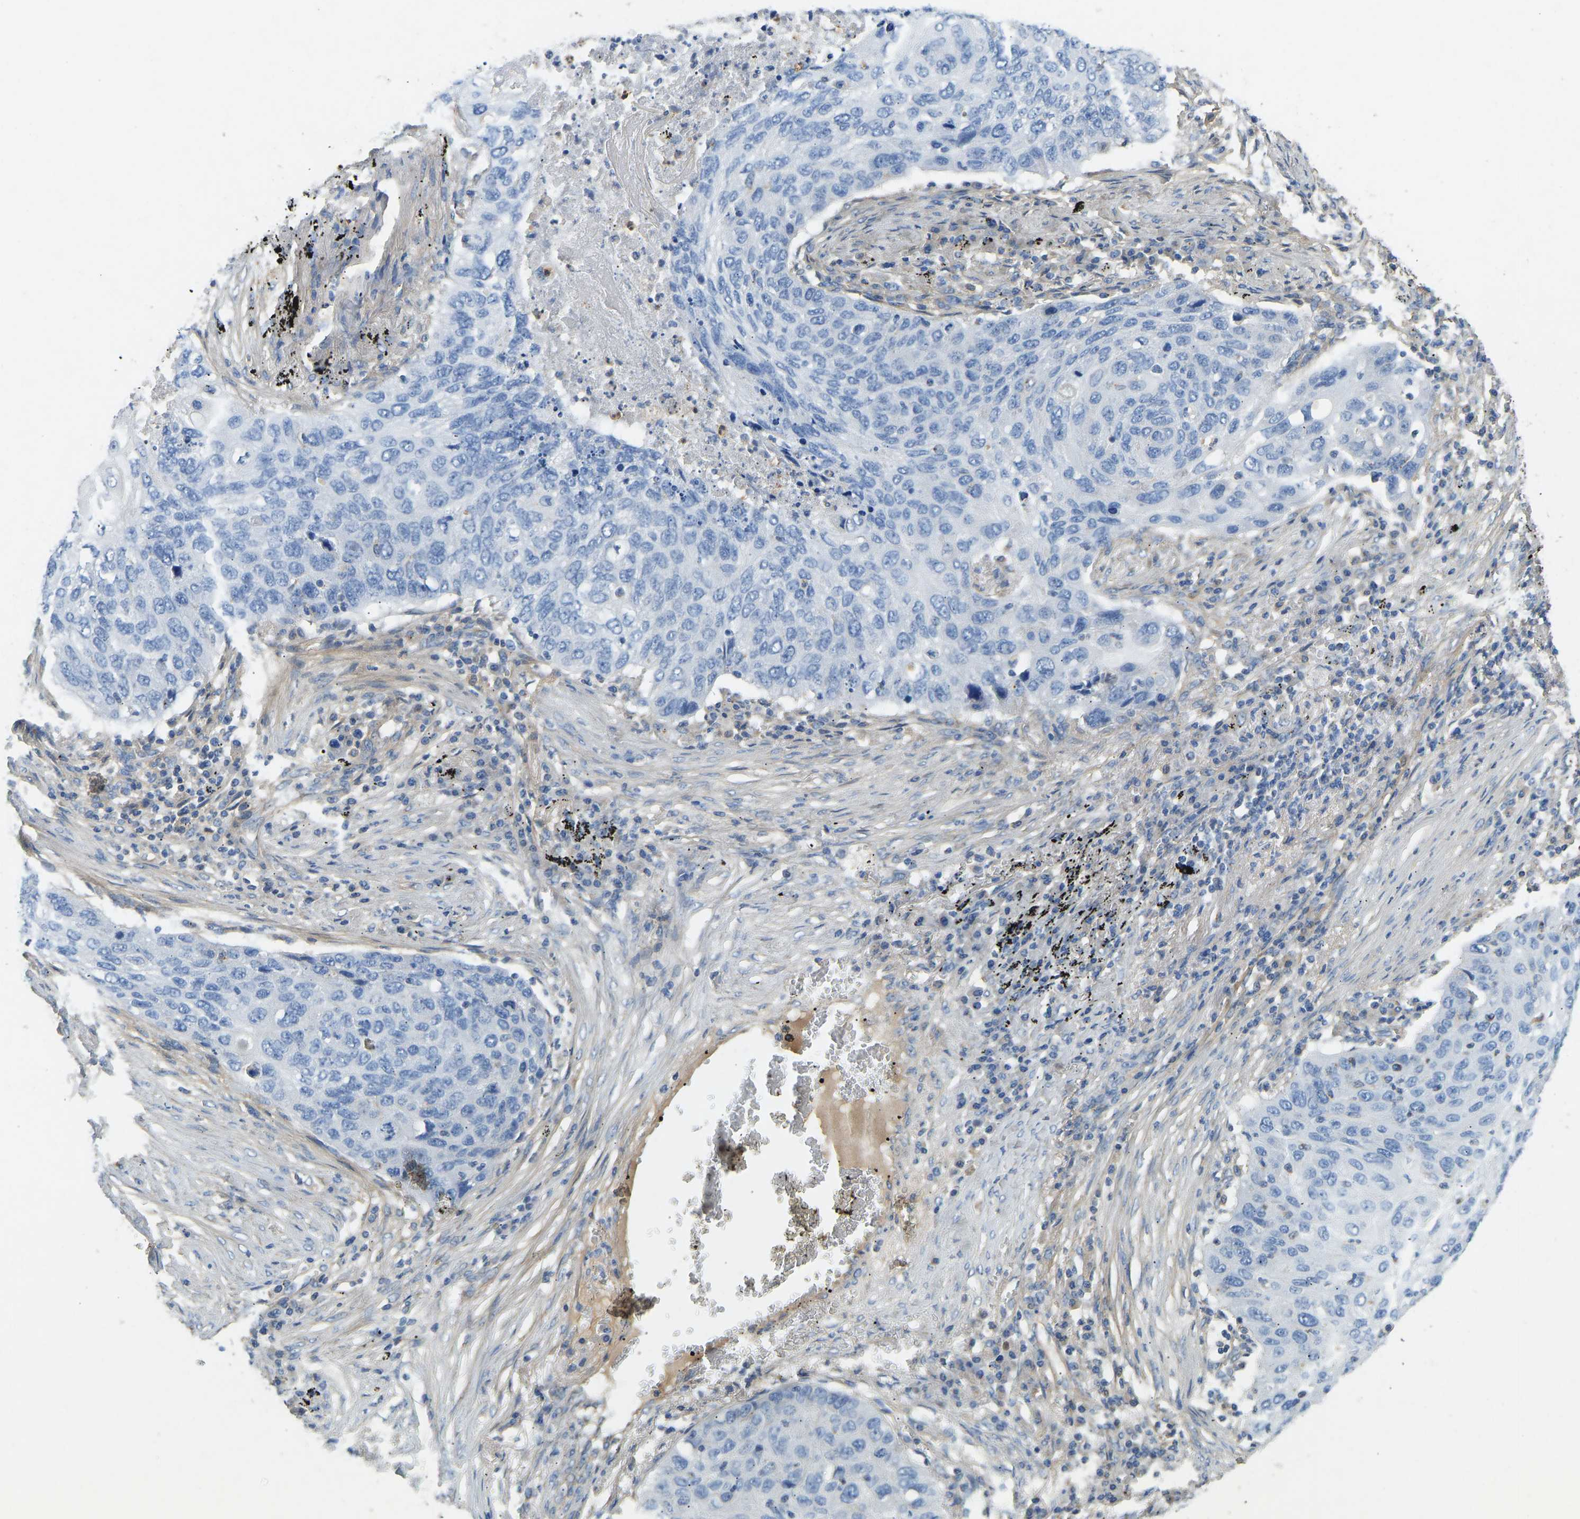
{"staining": {"intensity": "negative", "quantity": "none", "location": "none"}, "tissue": "lung cancer", "cell_type": "Tumor cells", "image_type": "cancer", "snomed": [{"axis": "morphology", "description": "Squamous cell carcinoma, NOS"}, {"axis": "topography", "description": "Lung"}], "caption": "The photomicrograph exhibits no staining of tumor cells in lung cancer.", "gene": "TECTA", "patient": {"sex": "female", "age": 63}}